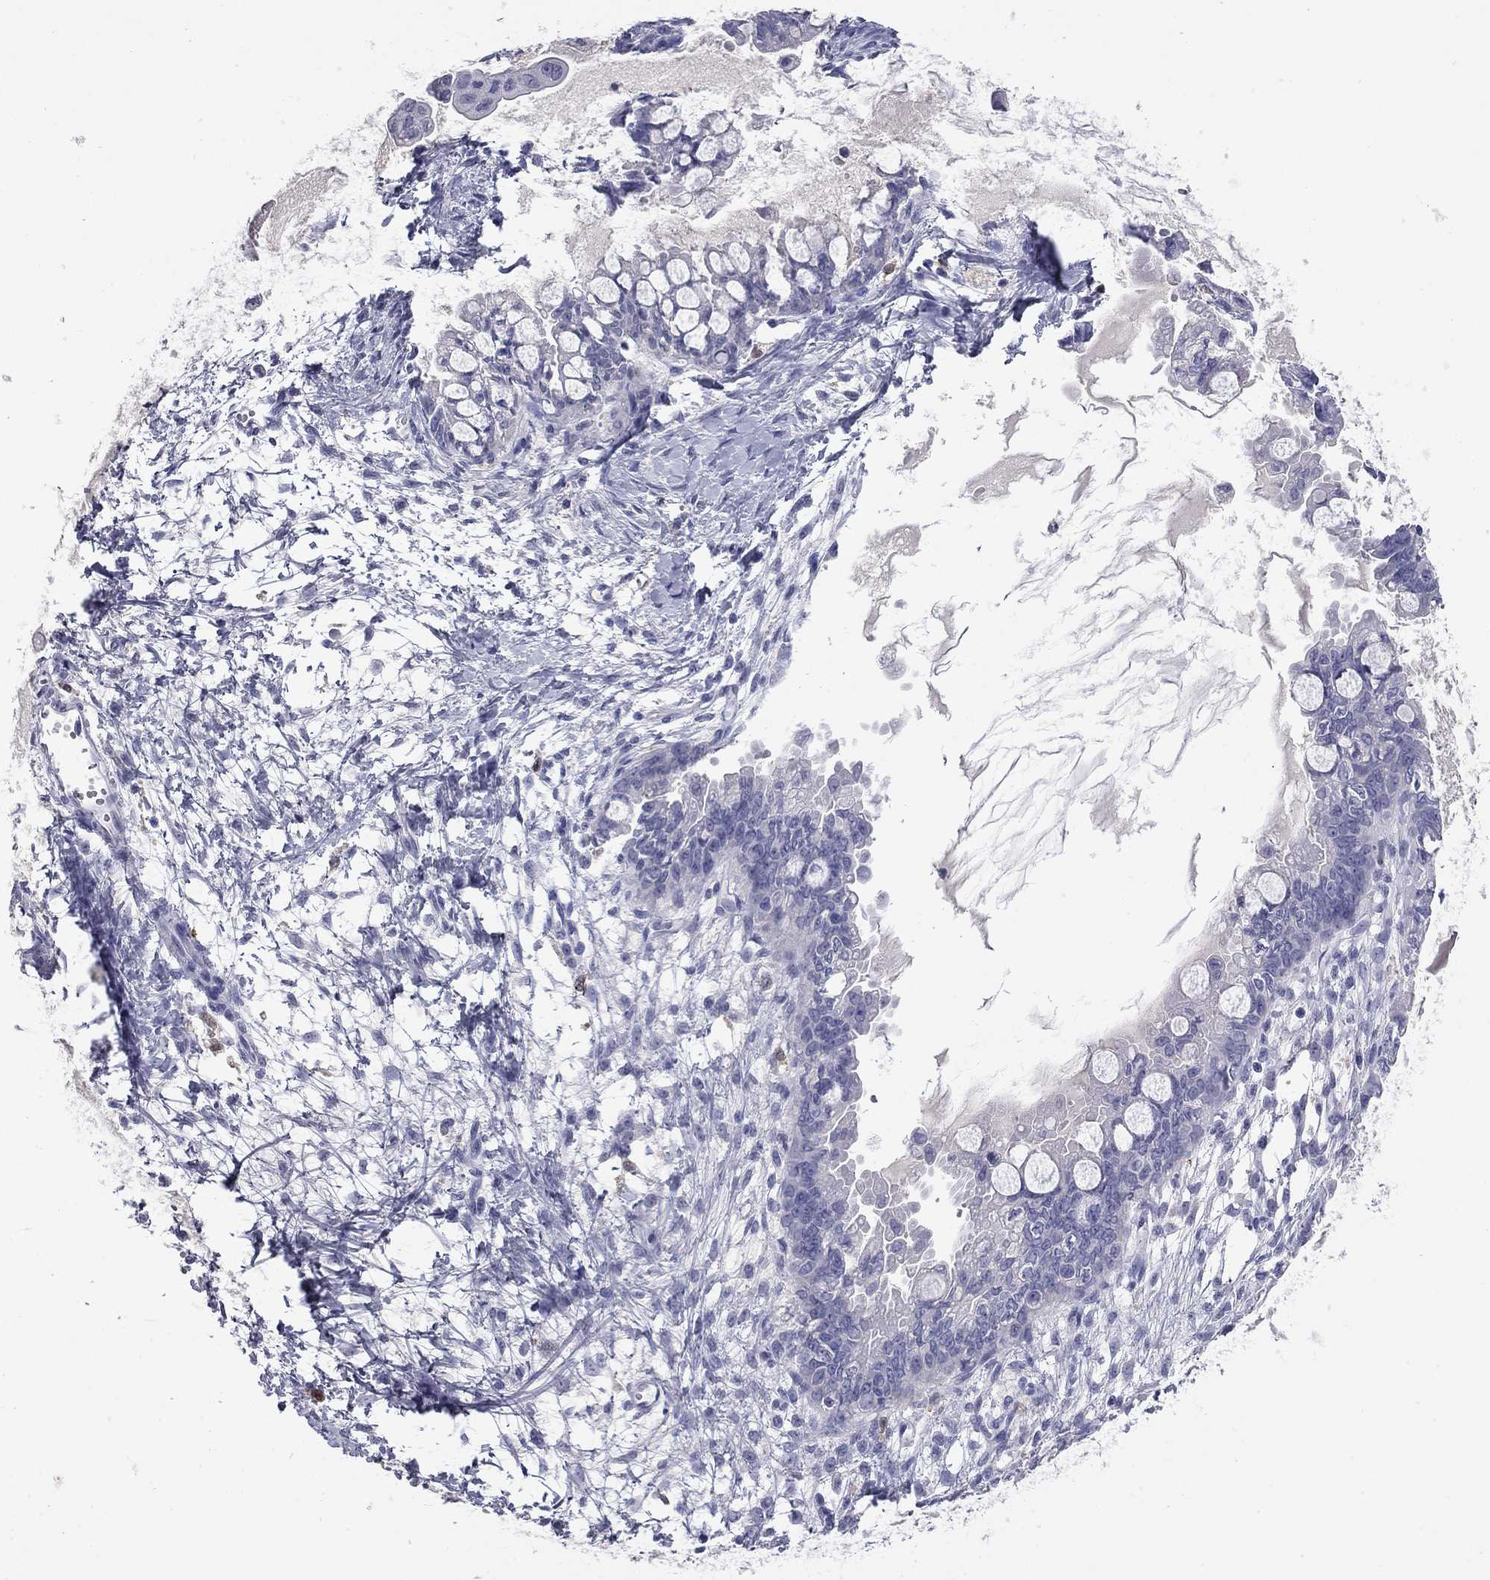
{"staining": {"intensity": "negative", "quantity": "none", "location": "none"}, "tissue": "ovarian cancer", "cell_type": "Tumor cells", "image_type": "cancer", "snomed": [{"axis": "morphology", "description": "Cystadenocarcinoma, mucinous, NOS"}, {"axis": "topography", "description": "Ovary"}], "caption": "Tumor cells are negative for brown protein staining in ovarian mucinous cystadenocarcinoma.", "gene": "CFAP119", "patient": {"sex": "female", "age": 63}}